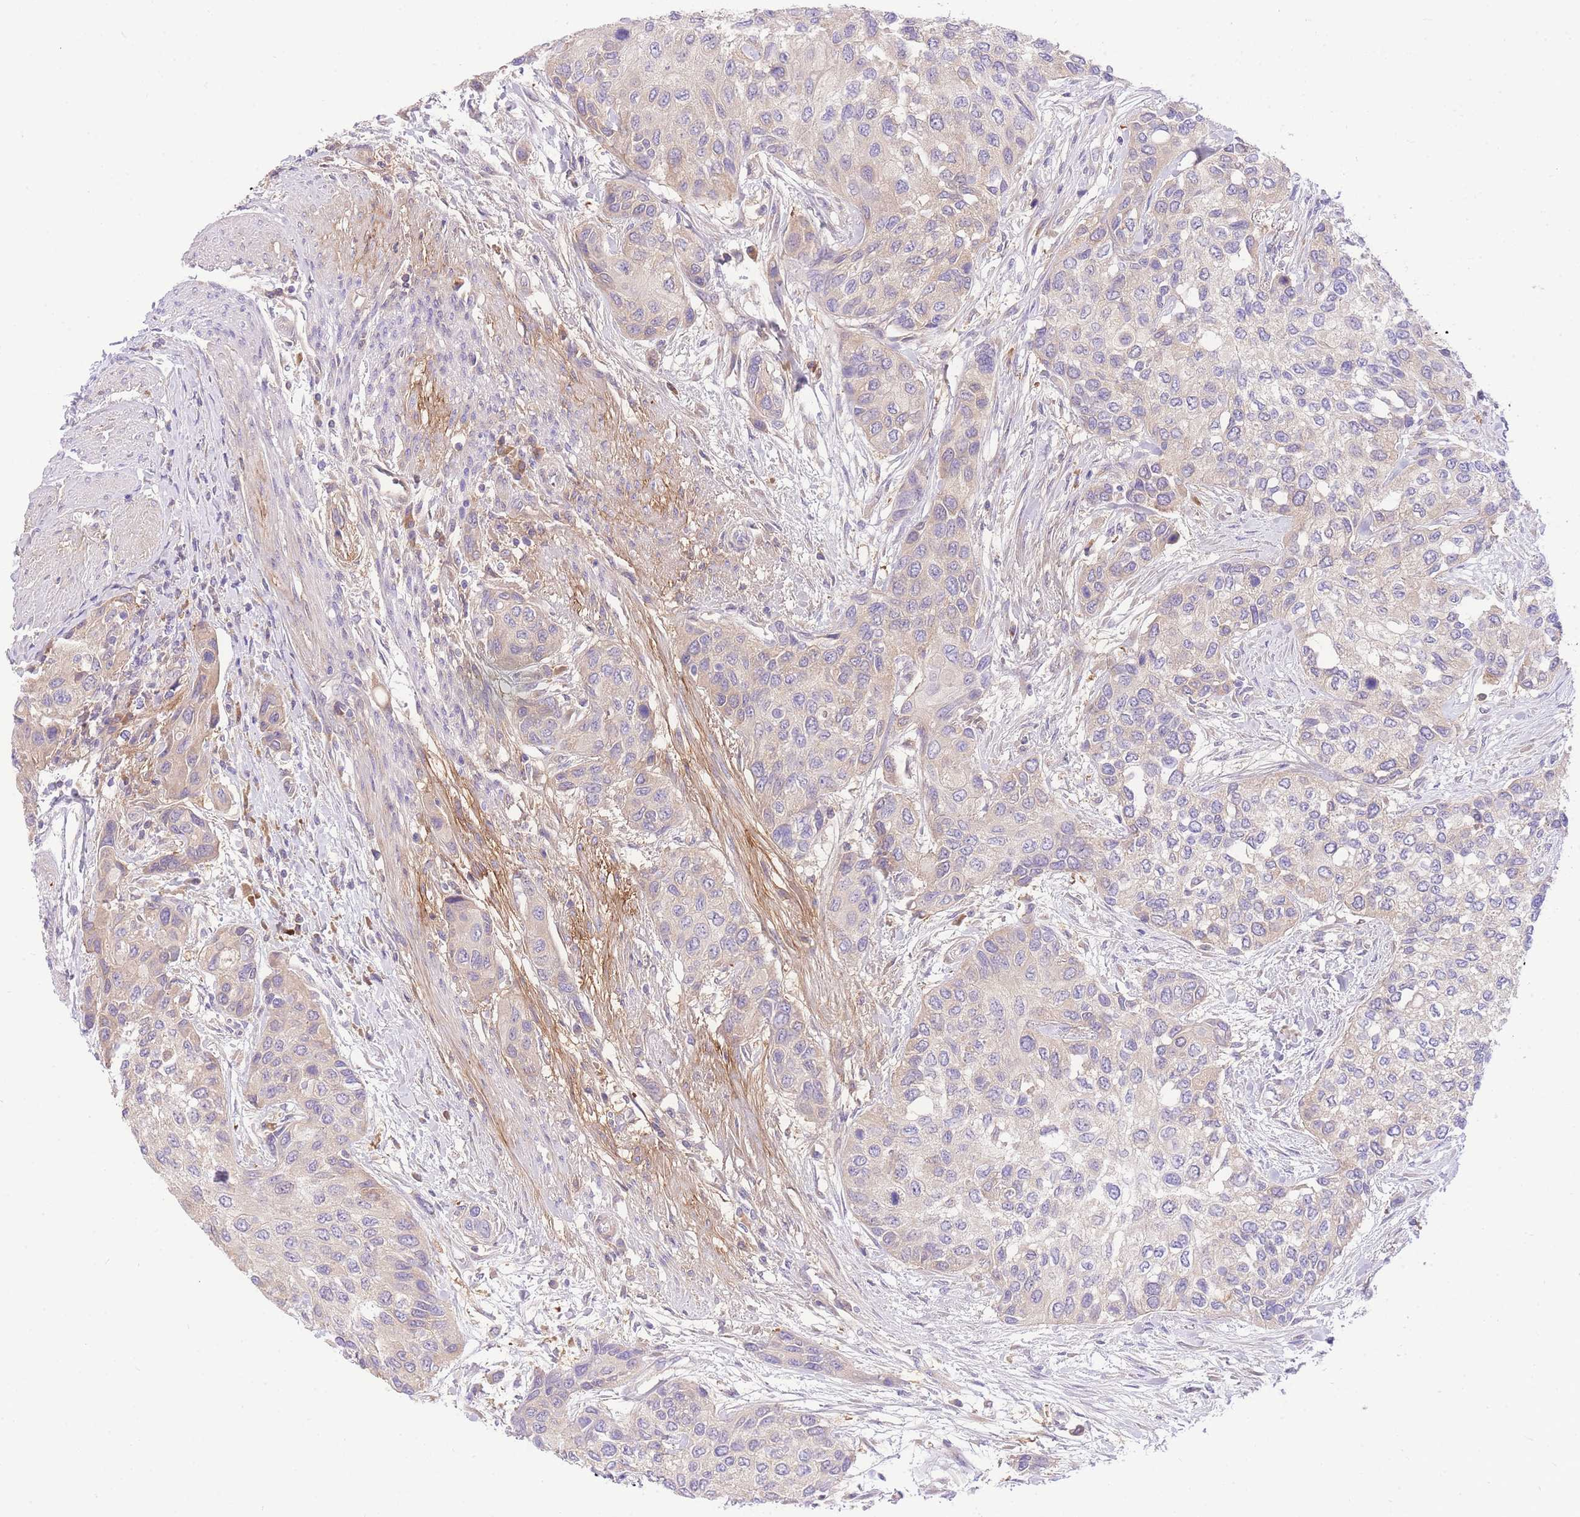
{"staining": {"intensity": "weak", "quantity": "<25%", "location": "cytoplasmic/membranous"}, "tissue": "urothelial cancer", "cell_type": "Tumor cells", "image_type": "cancer", "snomed": [{"axis": "morphology", "description": "Normal tissue, NOS"}, {"axis": "morphology", "description": "Urothelial carcinoma, High grade"}, {"axis": "topography", "description": "Vascular tissue"}, {"axis": "topography", "description": "Urinary bladder"}], "caption": "High-grade urothelial carcinoma was stained to show a protein in brown. There is no significant staining in tumor cells.", "gene": "LIPH", "patient": {"sex": "female", "age": 56}}